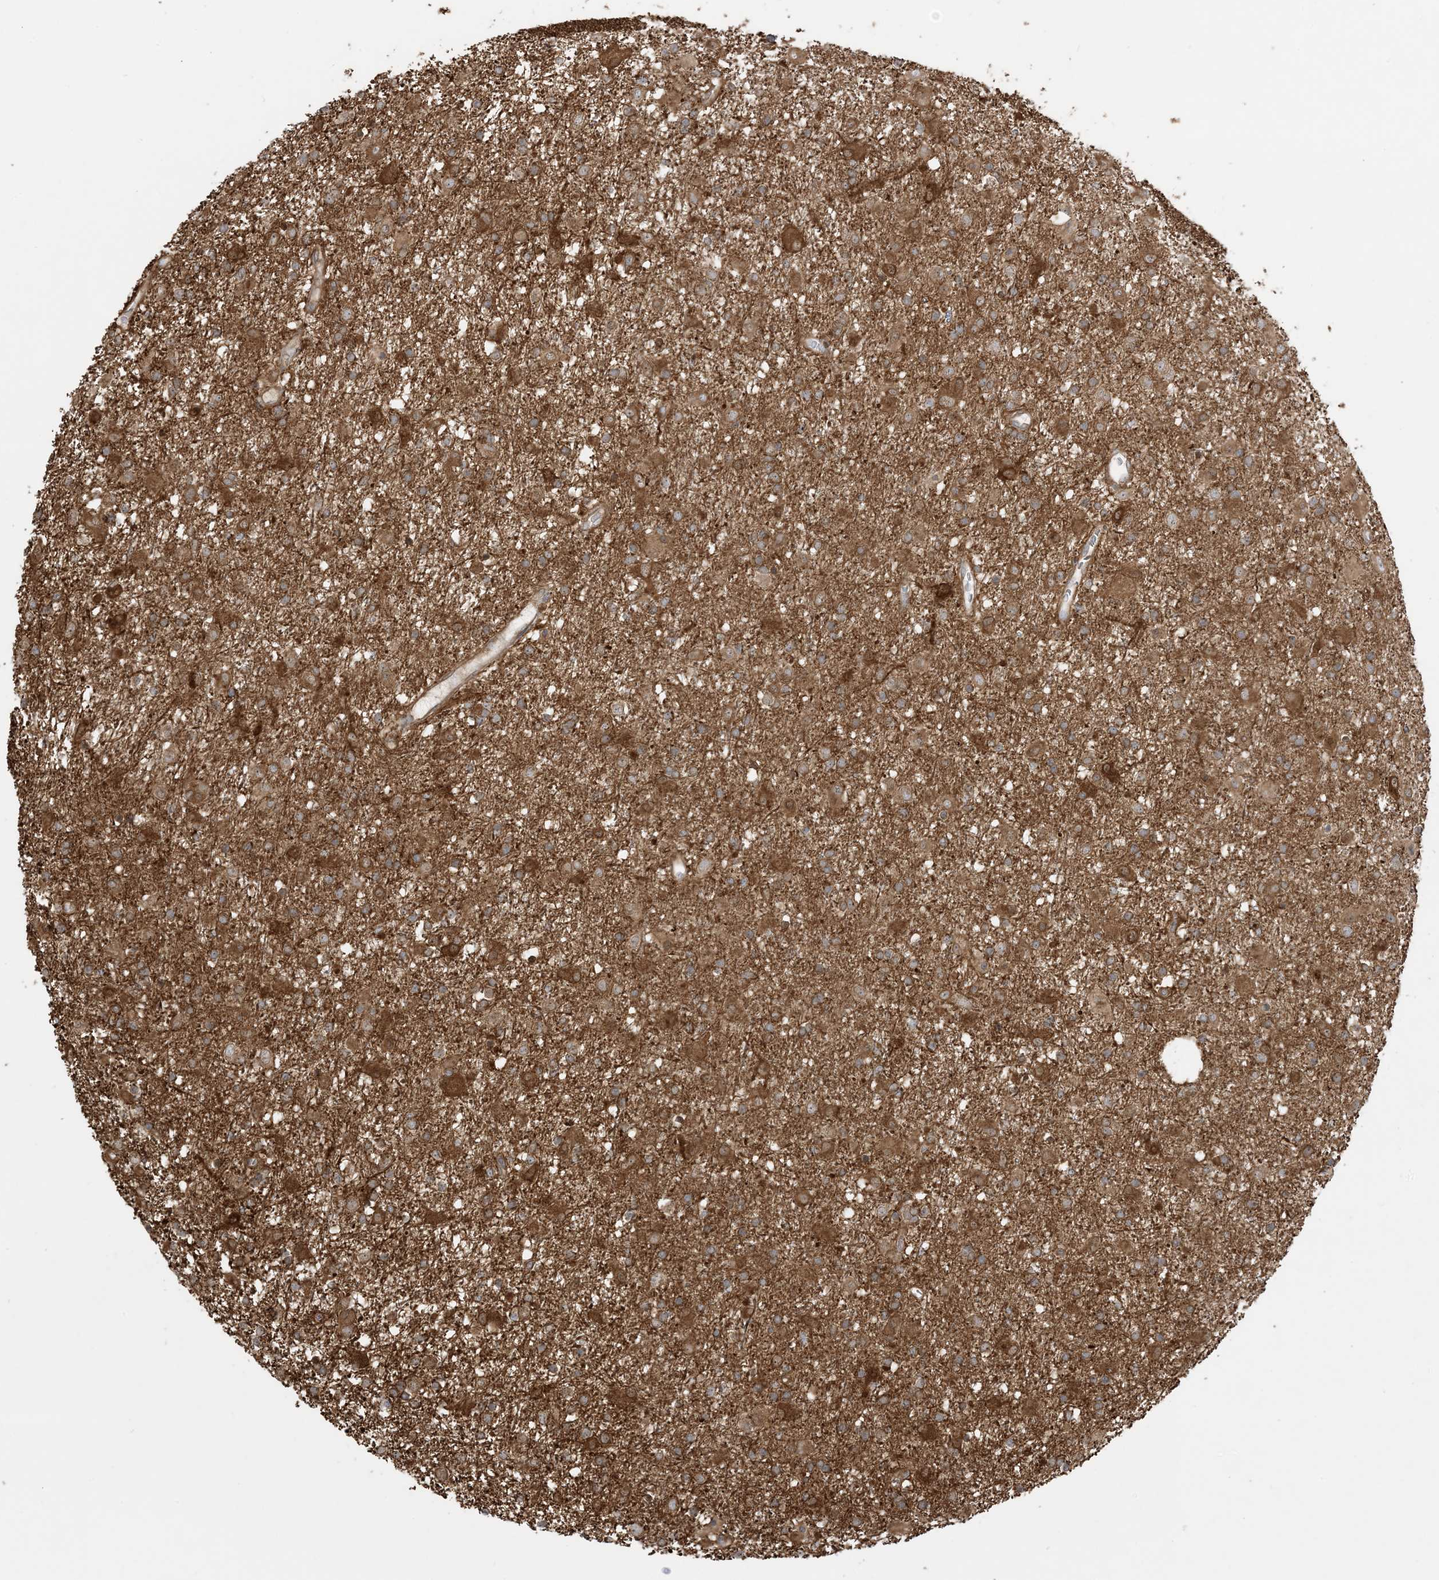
{"staining": {"intensity": "moderate", "quantity": ">75%", "location": "cytoplasmic/membranous"}, "tissue": "glioma", "cell_type": "Tumor cells", "image_type": "cancer", "snomed": [{"axis": "morphology", "description": "Glioma, malignant, Low grade"}, {"axis": "topography", "description": "Brain"}], "caption": "This histopathology image shows malignant glioma (low-grade) stained with immunohistochemistry (IHC) to label a protein in brown. The cytoplasmic/membranous of tumor cells show moderate positivity for the protein. Nuclei are counter-stained blue.", "gene": "SRP72", "patient": {"sex": "male", "age": 65}}